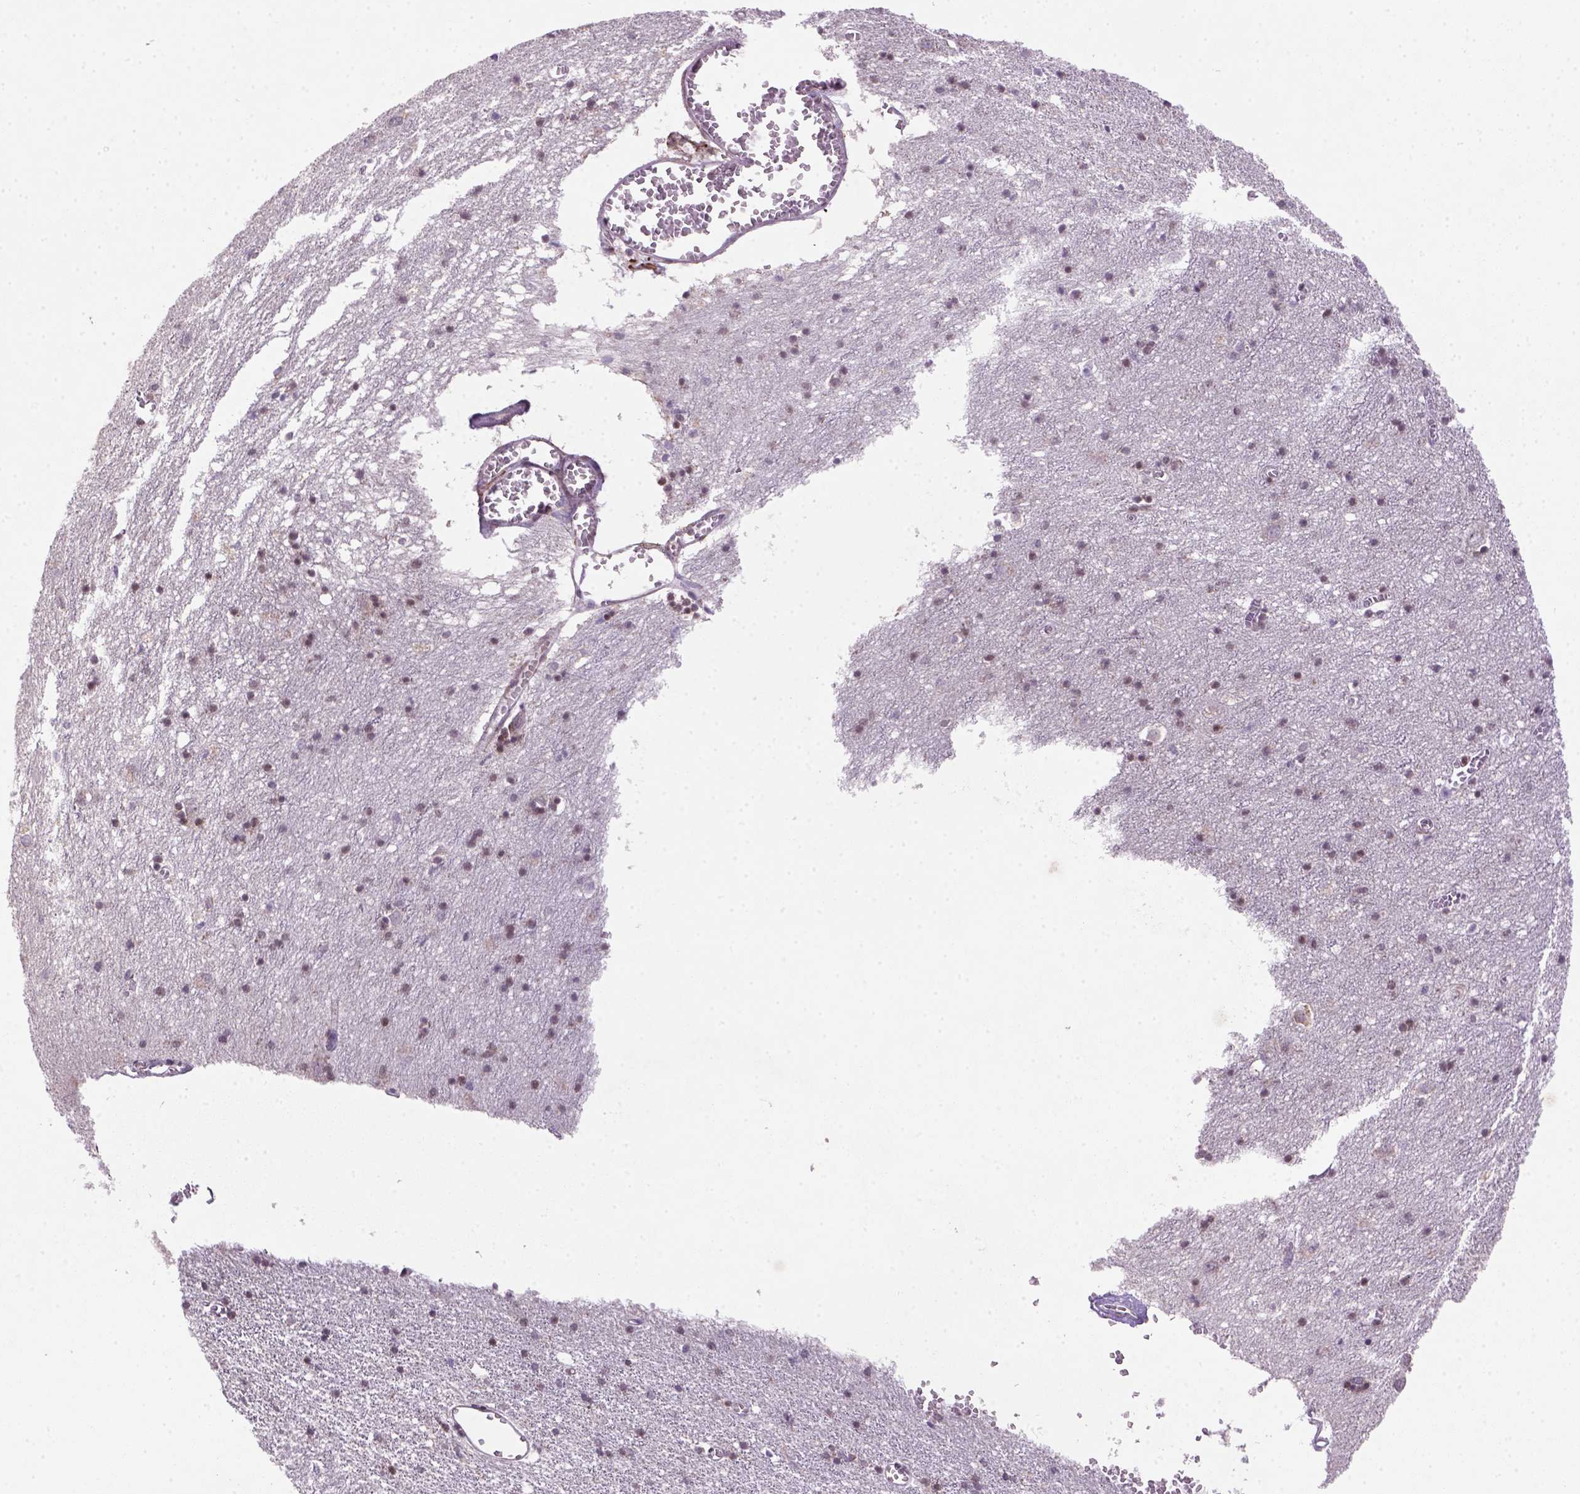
{"staining": {"intensity": "moderate", "quantity": "25%-75%", "location": "nuclear"}, "tissue": "cerebral cortex", "cell_type": "Endothelial cells", "image_type": "normal", "snomed": [{"axis": "morphology", "description": "Normal tissue, NOS"}, {"axis": "topography", "description": "Cerebral cortex"}], "caption": "The image demonstrates a brown stain indicating the presence of a protein in the nuclear of endothelial cells in cerebral cortex. The protein is stained brown, and the nuclei are stained in blue (DAB IHC with brightfield microscopy, high magnification).", "gene": "MGMT", "patient": {"sex": "male", "age": 70}}